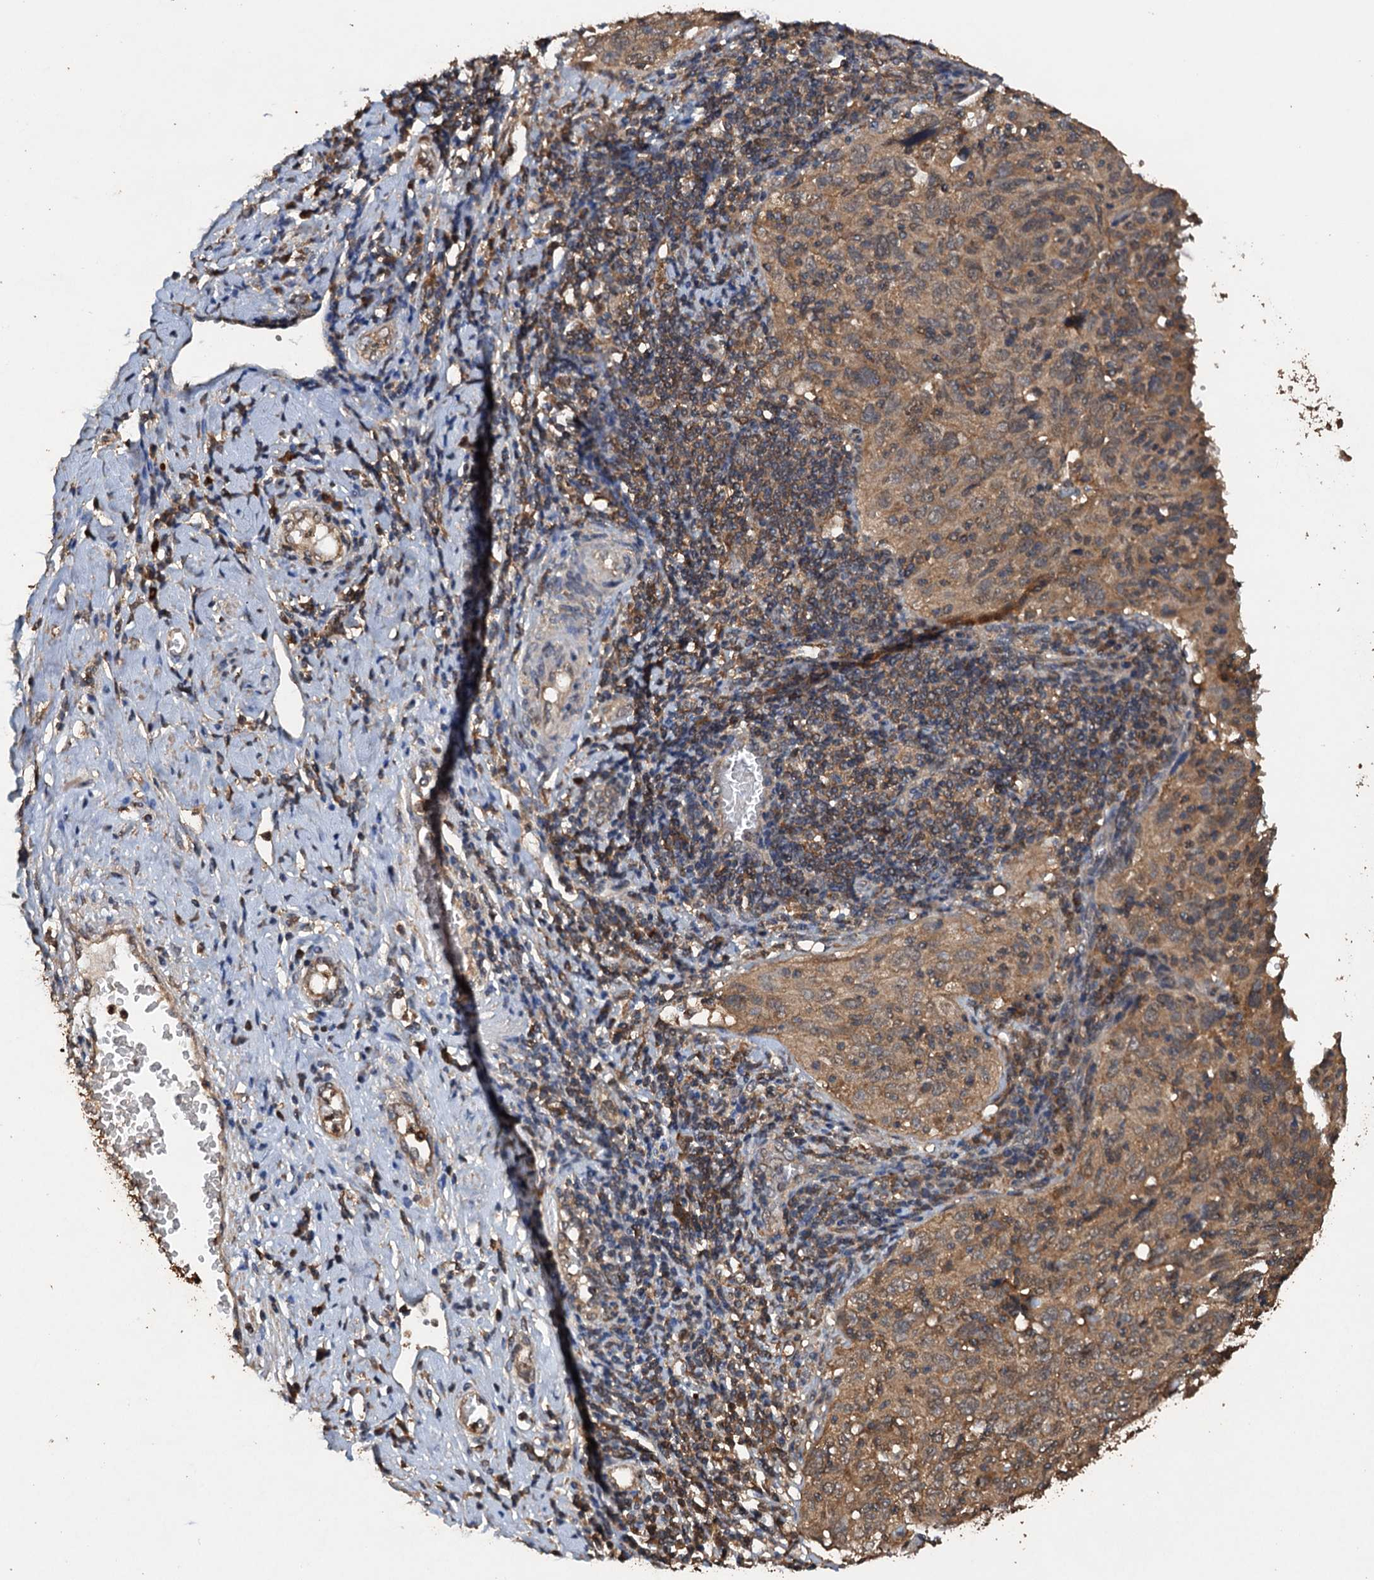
{"staining": {"intensity": "moderate", "quantity": "25%-75%", "location": "cytoplasmic/membranous"}, "tissue": "cervical cancer", "cell_type": "Tumor cells", "image_type": "cancer", "snomed": [{"axis": "morphology", "description": "Squamous cell carcinoma, NOS"}, {"axis": "topography", "description": "Cervix"}], "caption": "Immunohistochemistry (IHC) of human cervical cancer displays medium levels of moderate cytoplasmic/membranous staining in approximately 25%-75% of tumor cells.", "gene": "PSMD9", "patient": {"sex": "female", "age": 31}}